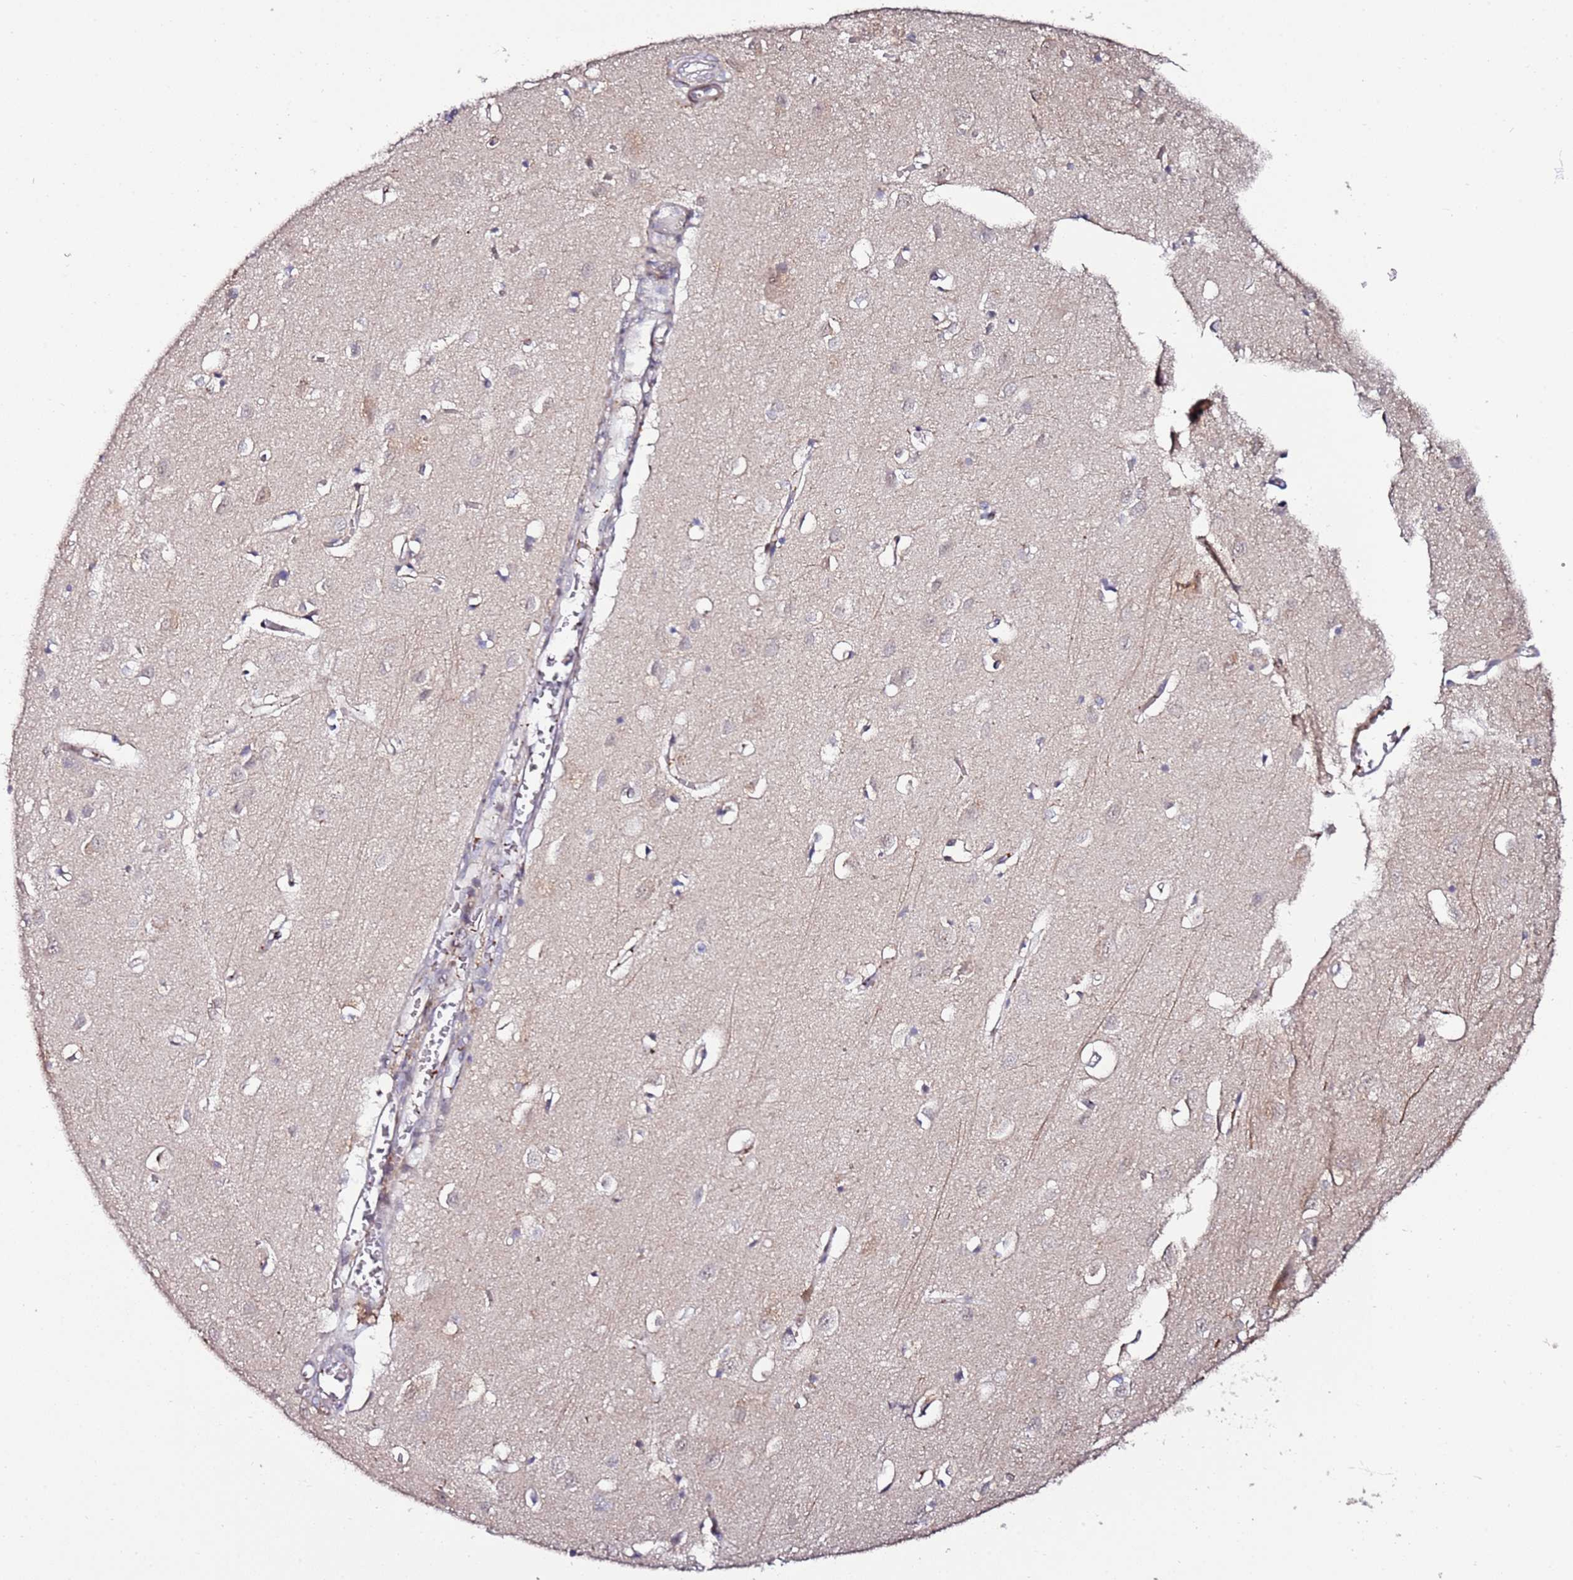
{"staining": {"intensity": "moderate", "quantity": "<25%", "location": "cytoplasmic/membranous"}, "tissue": "cerebral cortex", "cell_type": "Endothelial cells", "image_type": "normal", "snomed": [{"axis": "morphology", "description": "Normal tissue, NOS"}, {"axis": "topography", "description": "Cerebral cortex"}], "caption": "The micrograph exhibits immunohistochemical staining of unremarkable cerebral cortex. There is moderate cytoplasmic/membranous staining is present in approximately <25% of endothelial cells.", "gene": "DUSP28", "patient": {"sex": "female", "age": 64}}